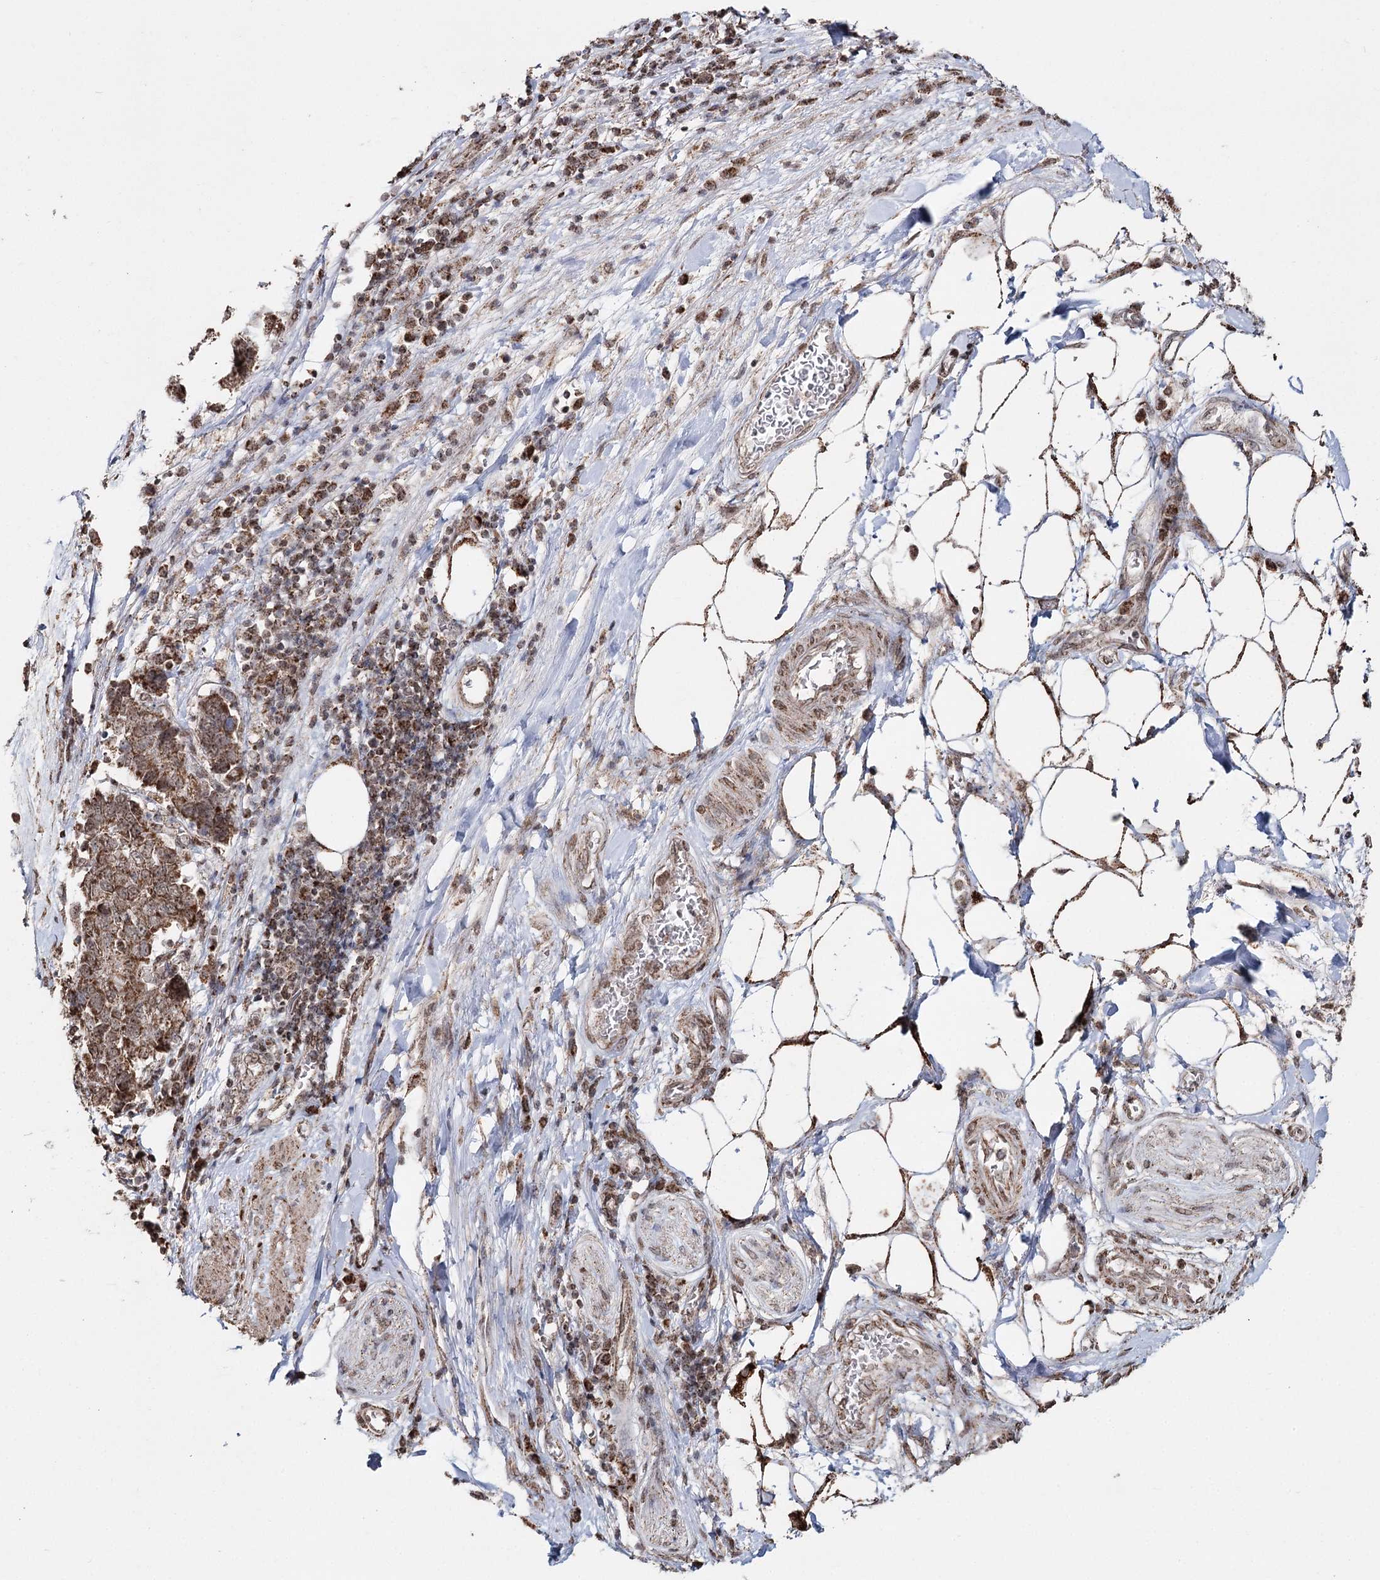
{"staining": {"intensity": "strong", "quantity": ">75%", "location": "cytoplasmic/membranous,nuclear"}, "tissue": "pancreatic cancer", "cell_type": "Tumor cells", "image_type": "cancer", "snomed": [{"axis": "morphology", "description": "Adenocarcinoma, NOS"}, {"axis": "topography", "description": "Pancreas"}], "caption": "Immunohistochemistry (IHC) of human pancreatic adenocarcinoma shows high levels of strong cytoplasmic/membranous and nuclear positivity in approximately >75% of tumor cells. (DAB = brown stain, brightfield microscopy at high magnification).", "gene": "PDHX", "patient": {"sex": "female", "age": 61}}